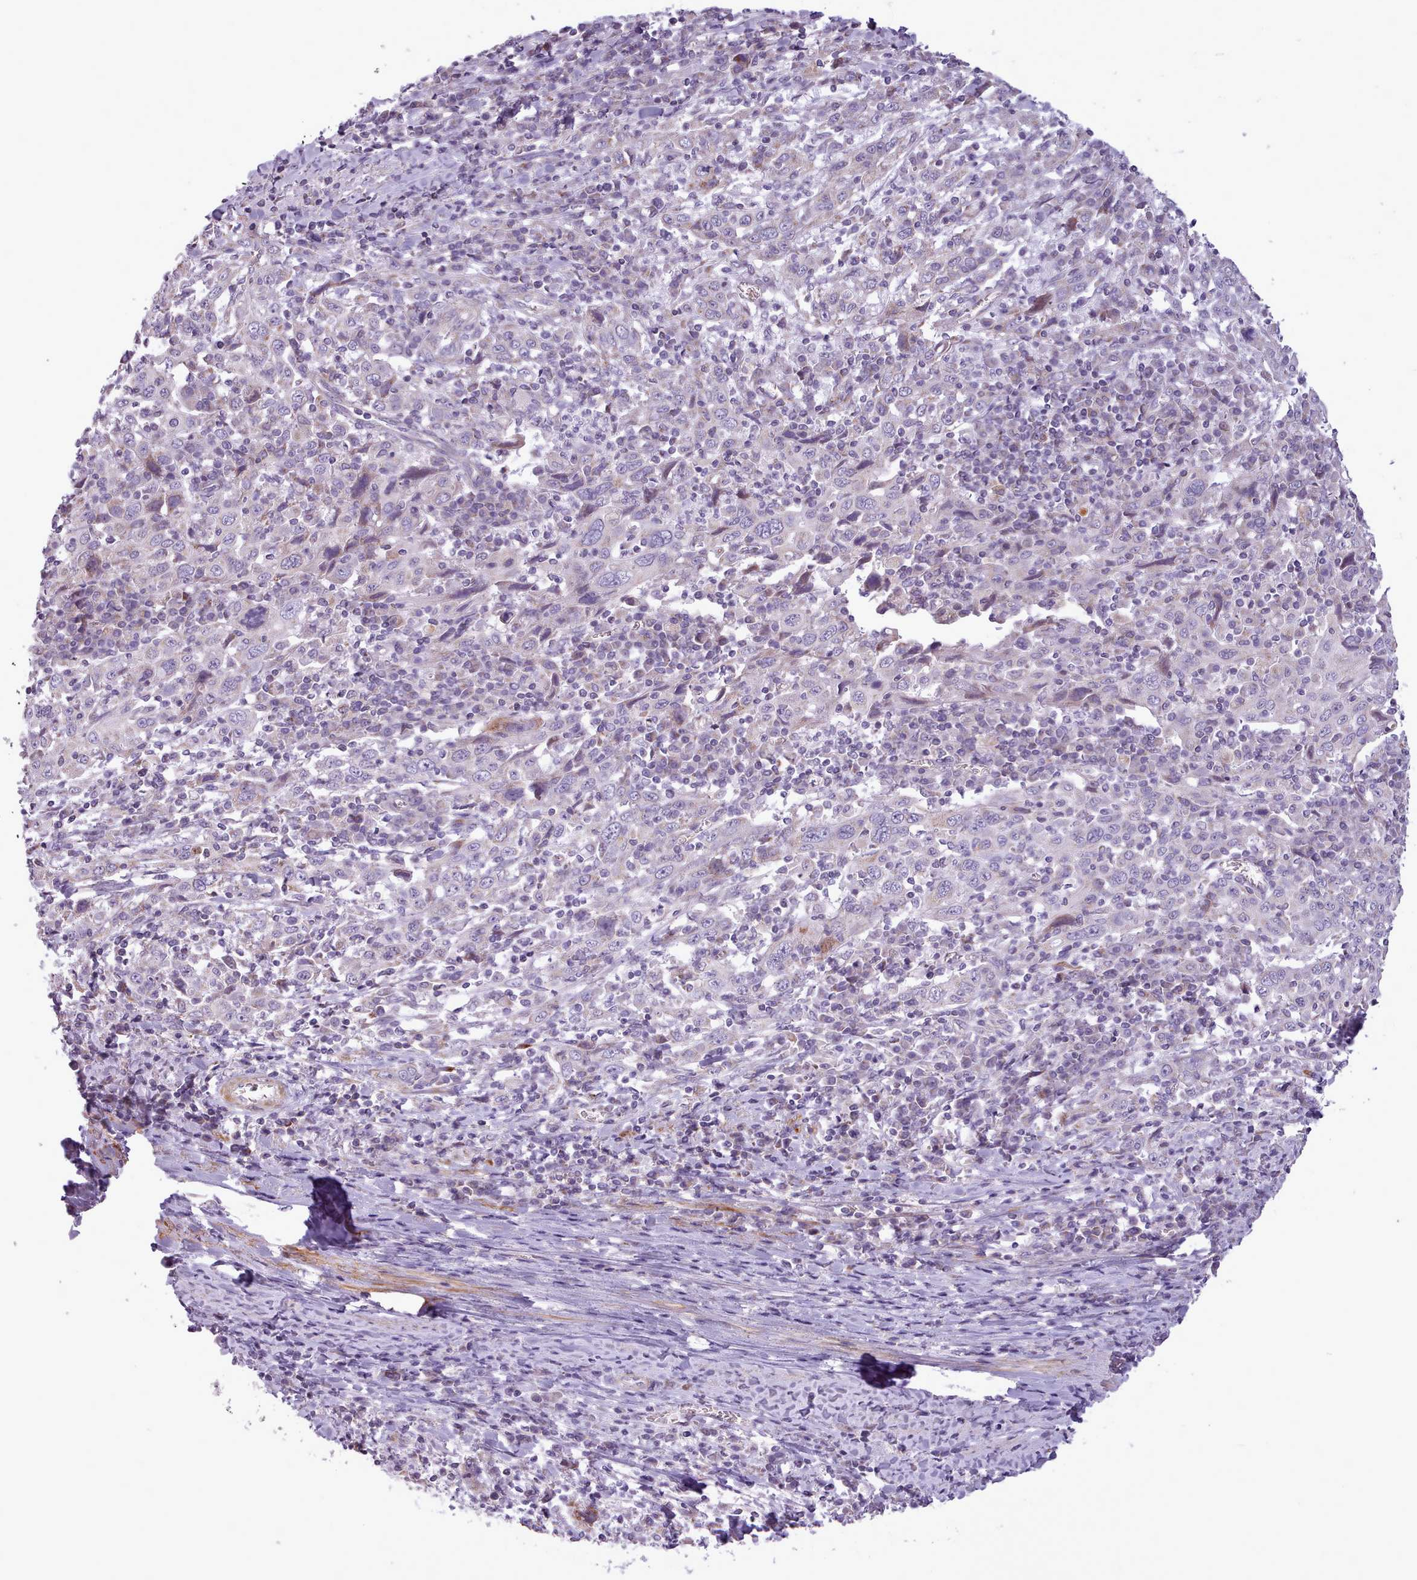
{"staining": {"intensity": "negative", "quantity": "none", "location": "none"}, "tissue": "cervical cancer", "cell_type": "Tumor cells", "image_type": "cancer", "snomed": [{"axis": "morphology", "description": "Squamous cell carcinoma, NOS"}, {"axis": "topography", "description": "Cervix"}], "caption": "An image of human squamous cell carcinoma (cervical) is negative for staining in tumor cells.", "gene": "AVL9", "patient": {"sex": "female", "age": 46}}